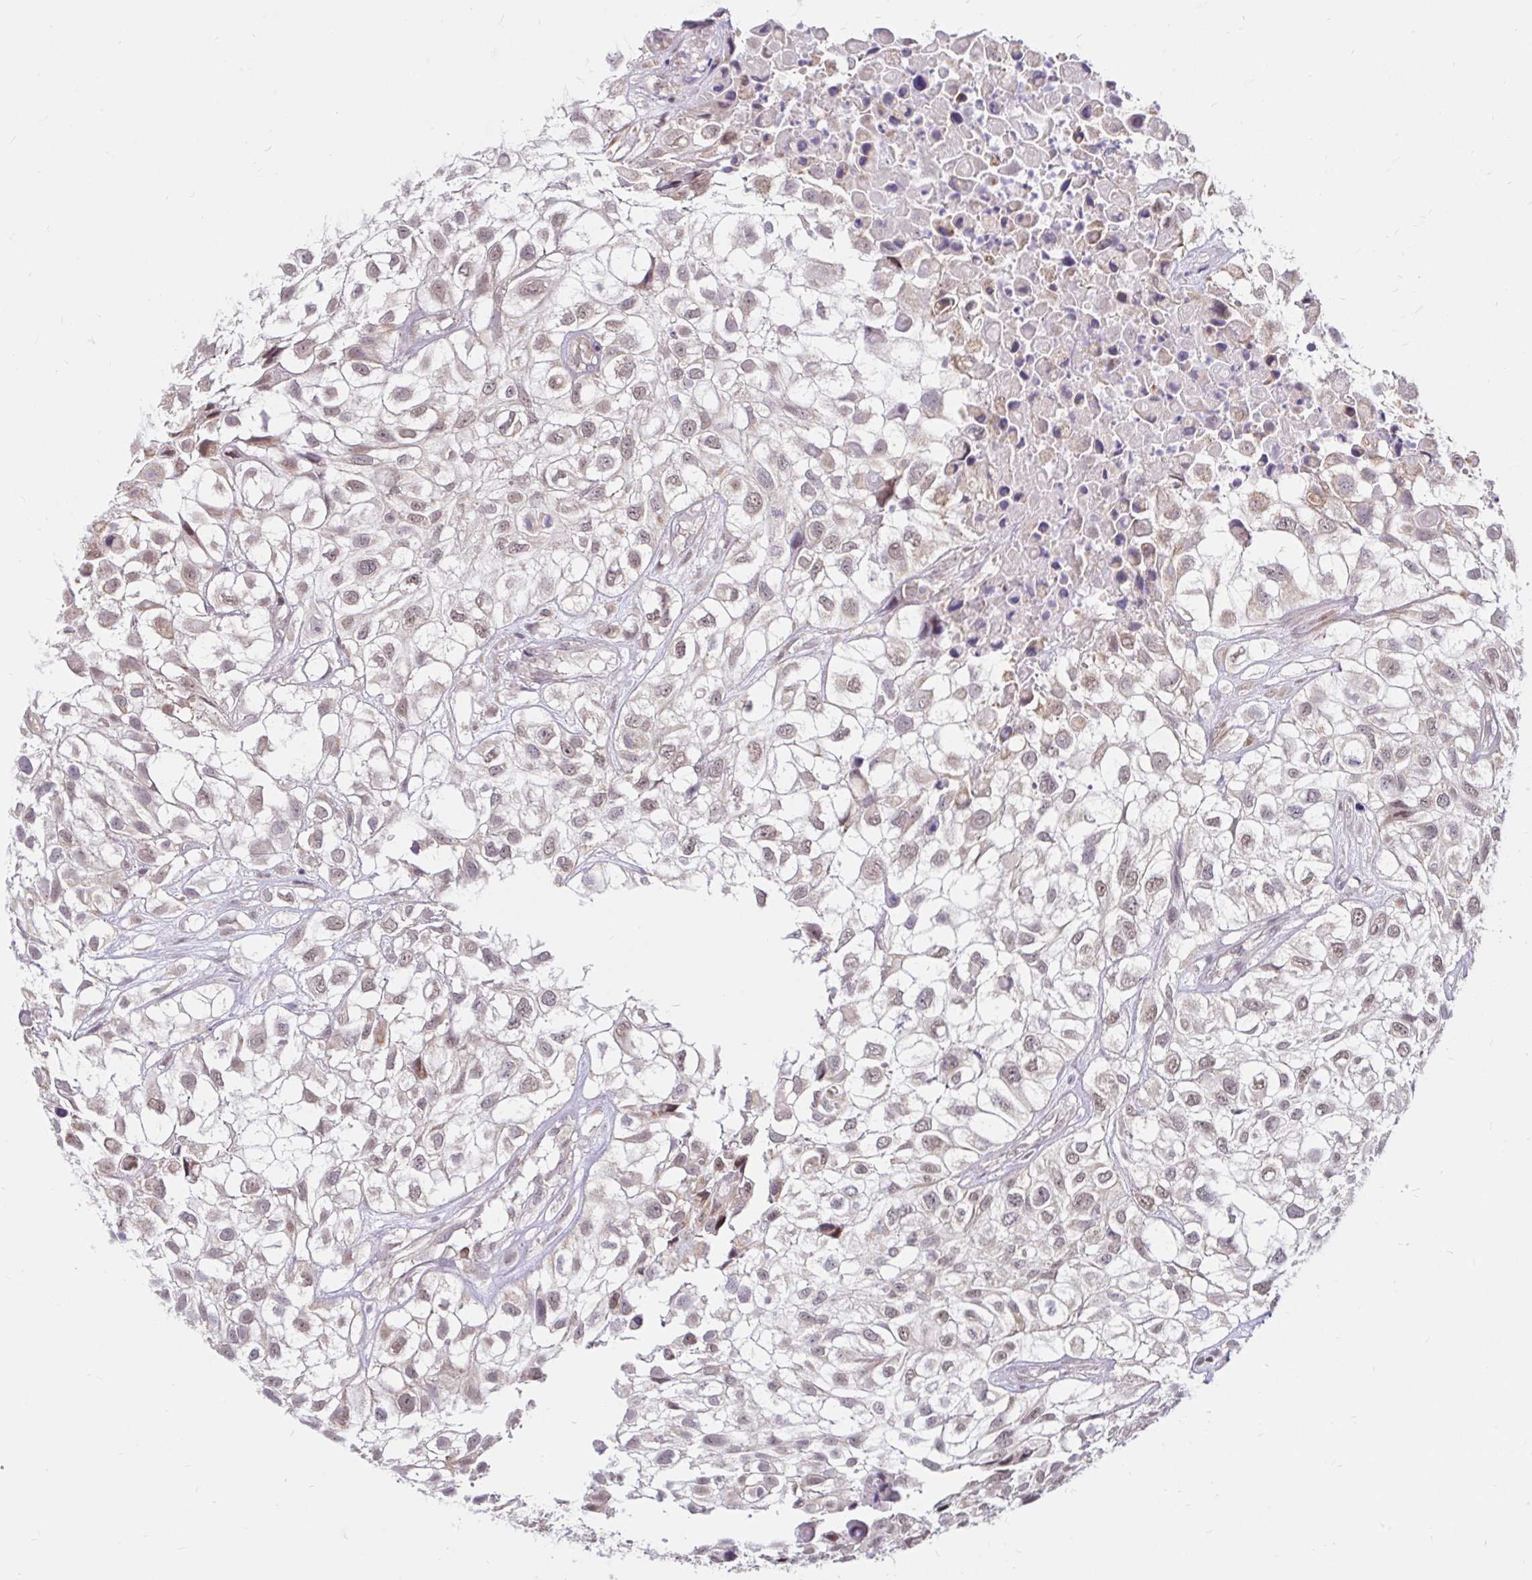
{"staining": {"intensity": "weak", "quantity": "25%-75%", "location": "cytoplasmic/membranous,nuclear"}, "tissue": "urothelial cancer", "cell_type": "Tumor cells", "image_type": "cancer", "snomed": [{"axis": "morphology", "description": "Urothelial carcinoma, High grade"}, {"axis": "topography", "description": "Urinary bladder"}], "caption": "Human high-grade urothelial carcinoma stained for a protein (brown) displays weak cytoplasmic/membranous and nuclear positive staining in about 25%-75% of tumor cells.", "gene": "TIMM50", "patient": {"sex": "male", "age": 56}}